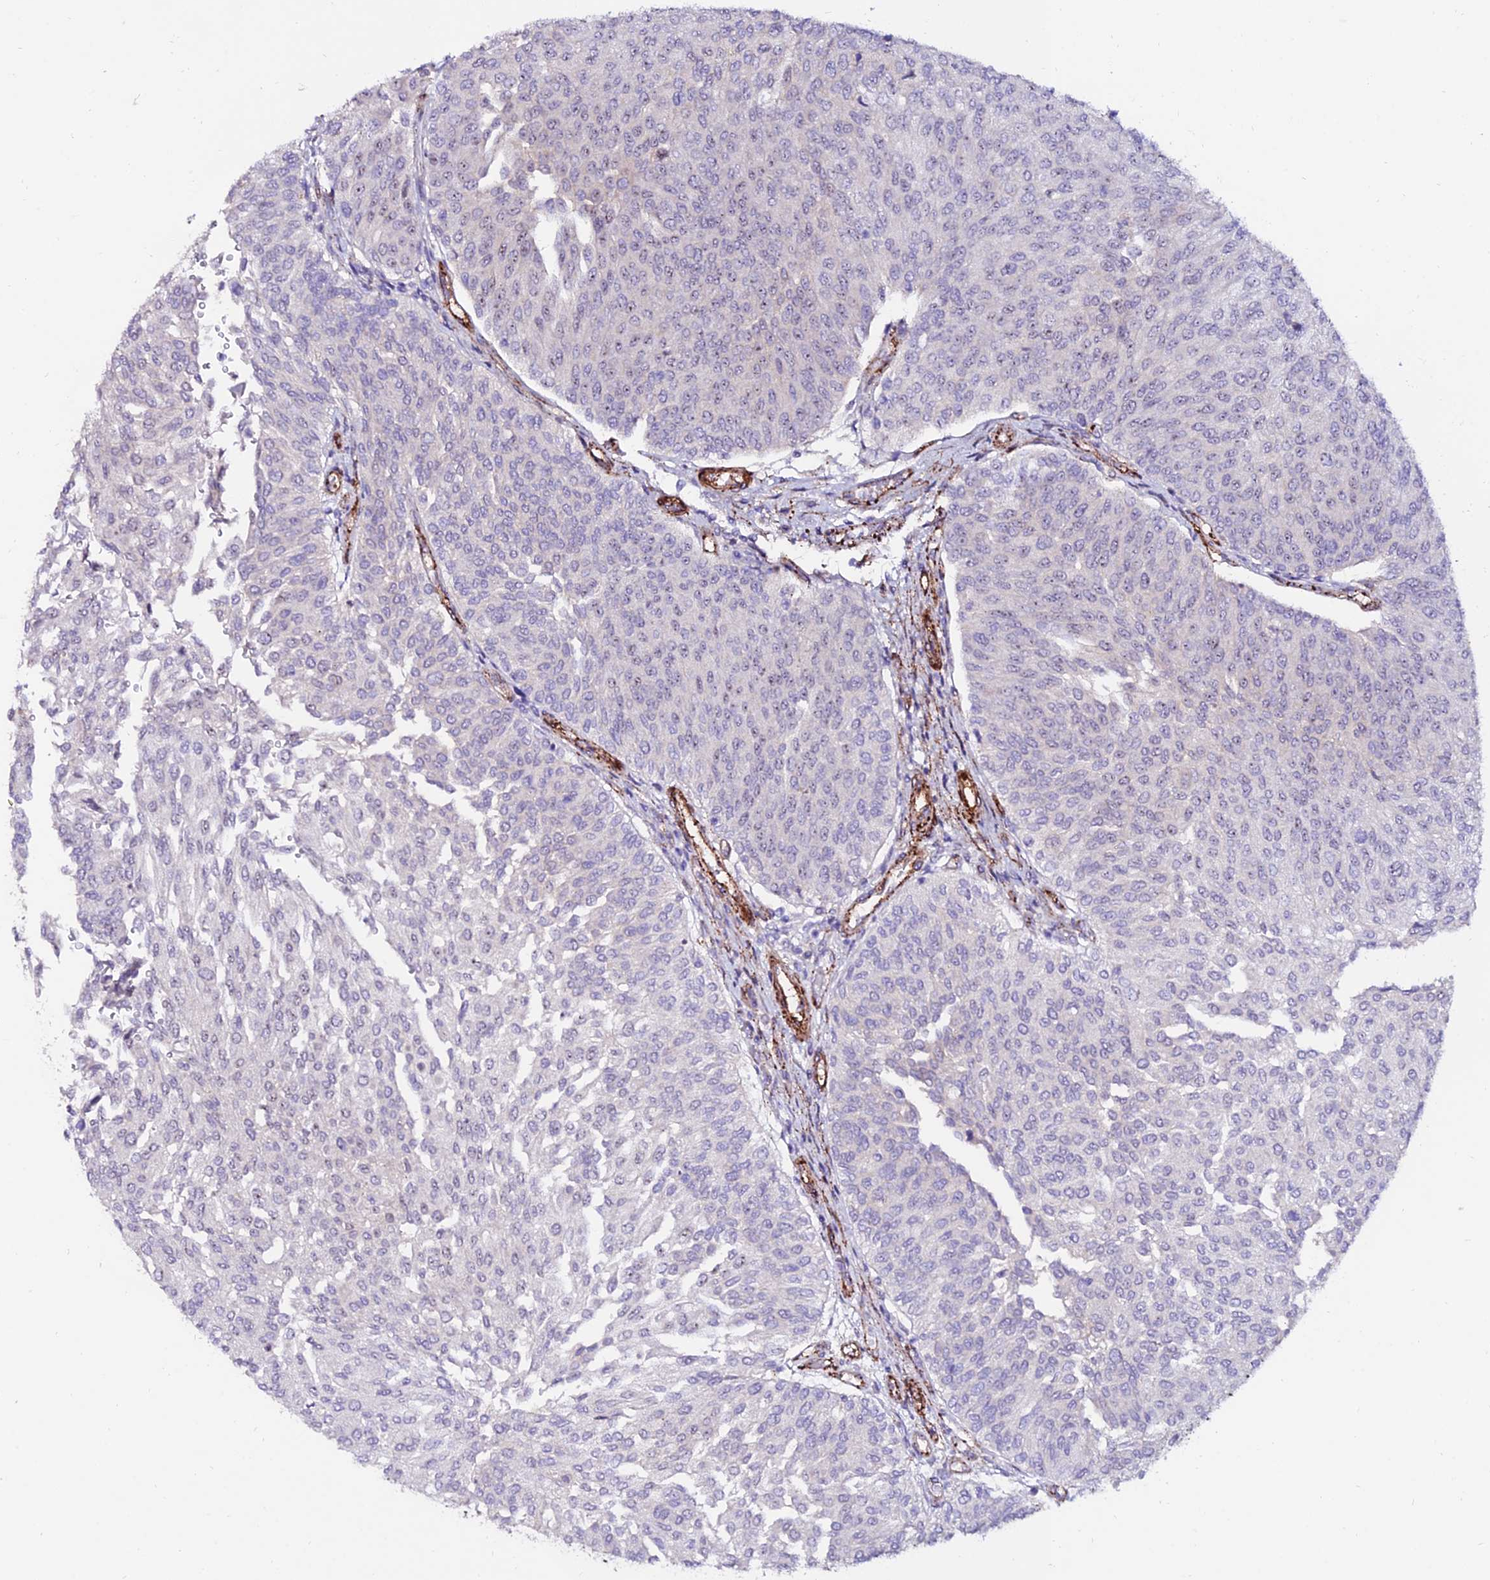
{"staining": {"intensity": "weak", "quantity": "<25%", "location": "nuclear"}, "tissue": "urothelial cancer", "cell_type": "Tumor cells", "image_type": "cancer", "snomed": [{"axis": "morphology", "description": "Urothelial carcinoma, High grade"}, {"axis": "topography", "description": "Urinary bladder"}], "caption": "The photomicrograph demonstrates no staining of tumor cells in high-grade urothelial carcinoma. Nuclei are stained in blue.", "gene": "ALDH3B2", "patient": {"sex": "female", "age": 79}}